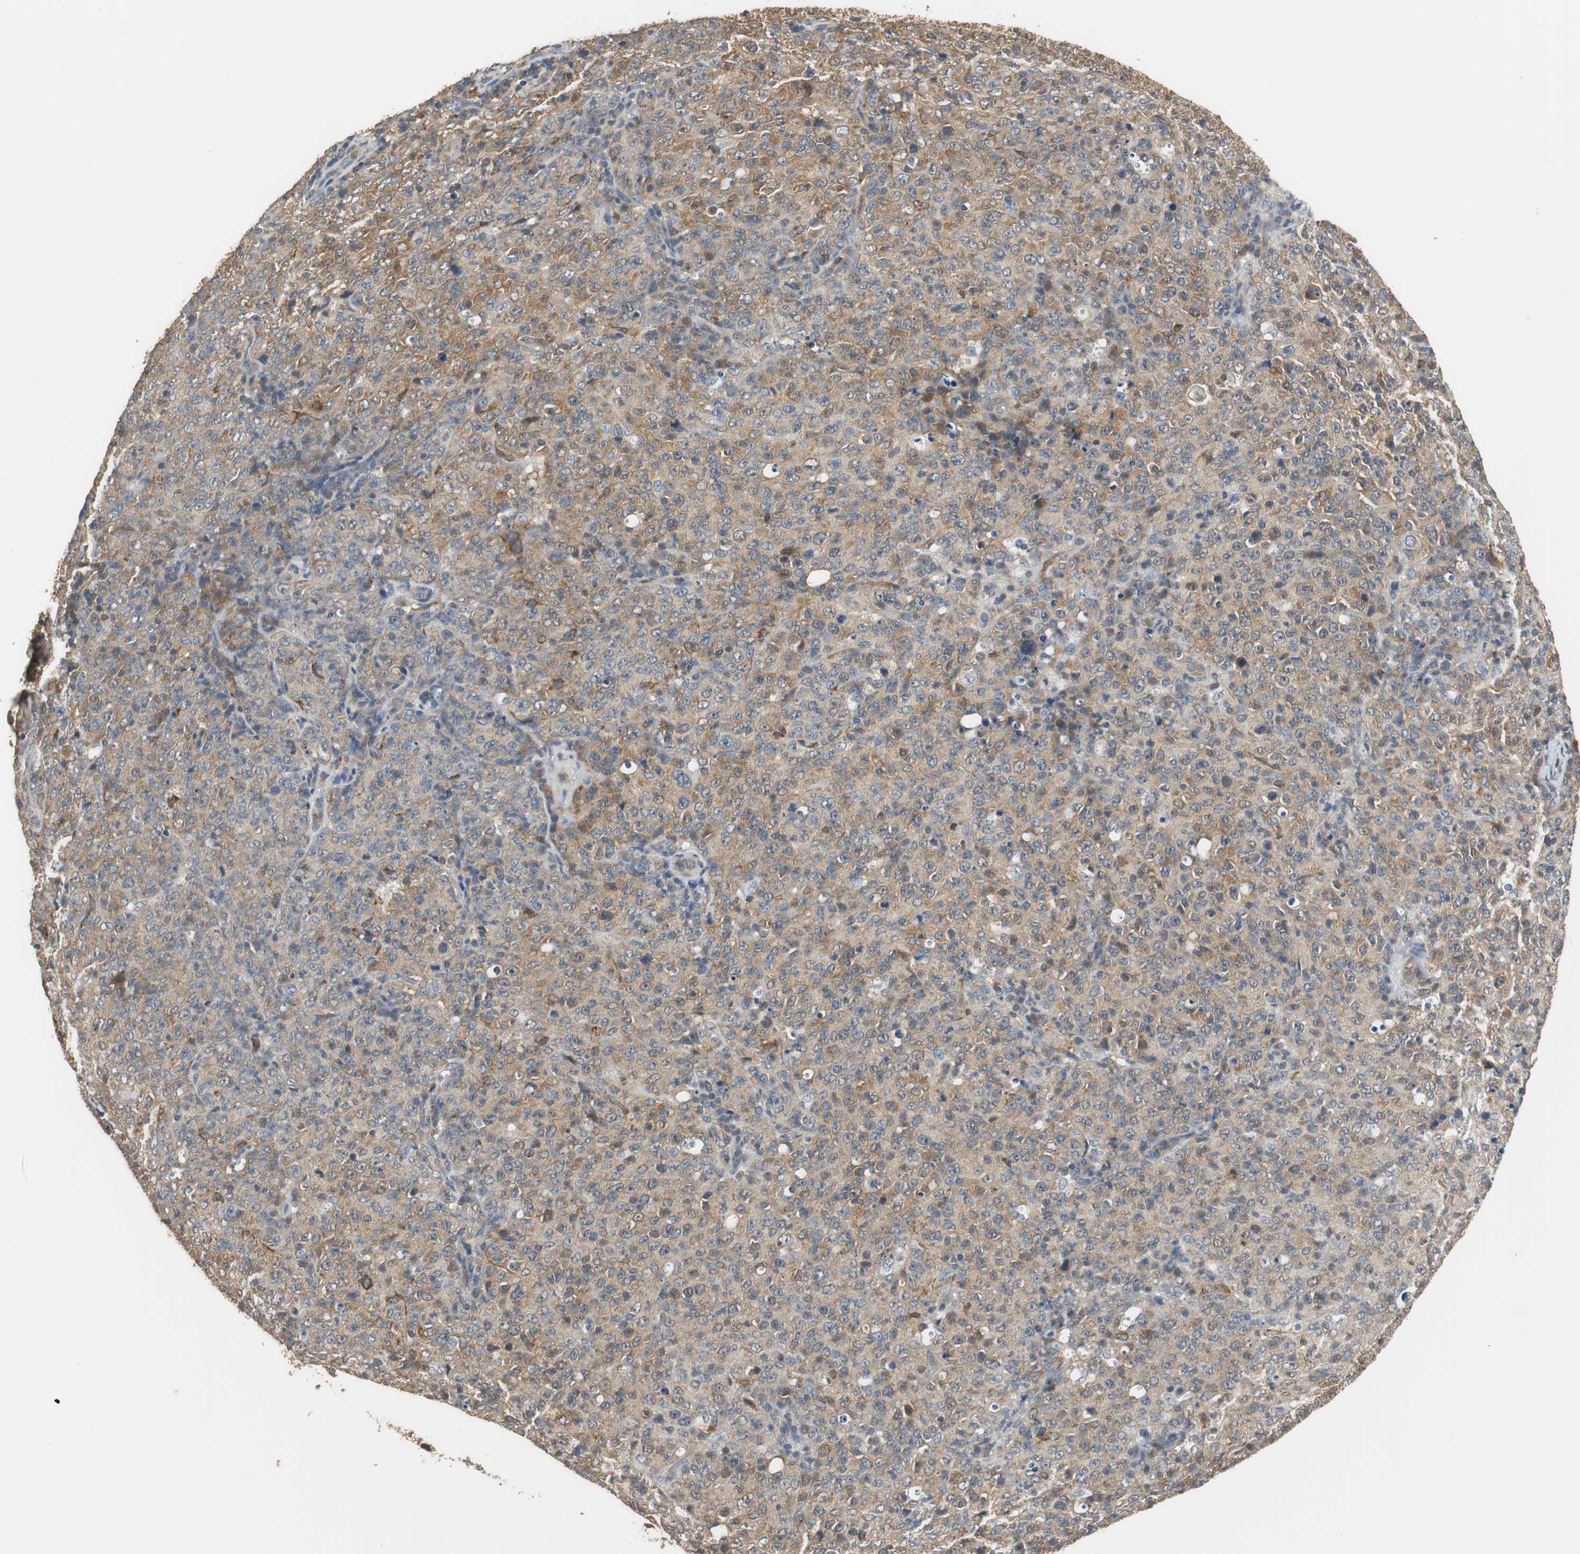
{"staining": {"intensity": "moderate", "quantity": ">75%", "location": "cytoplasmic/membranous"}, "tissue": "lymphoma", "cell_type": "Tumor cells", "image_type": "cancer", "snomed": [{"axis": "morphology", "description": "Malignant lymphoma, non-Hodgkin's type, High grade"}, {"axis": "topography", "description": "Tonsil"}], "caption": "Immunohistochemical staining of human malignant lymphoma, non-Hodgkin's type (high-grade) shows moderate cytoplasmic/membranous protein staining in about >75% of tumor cells.", "gene": "UBQLN2", "patient": {"sex": "female", "age": 36}}